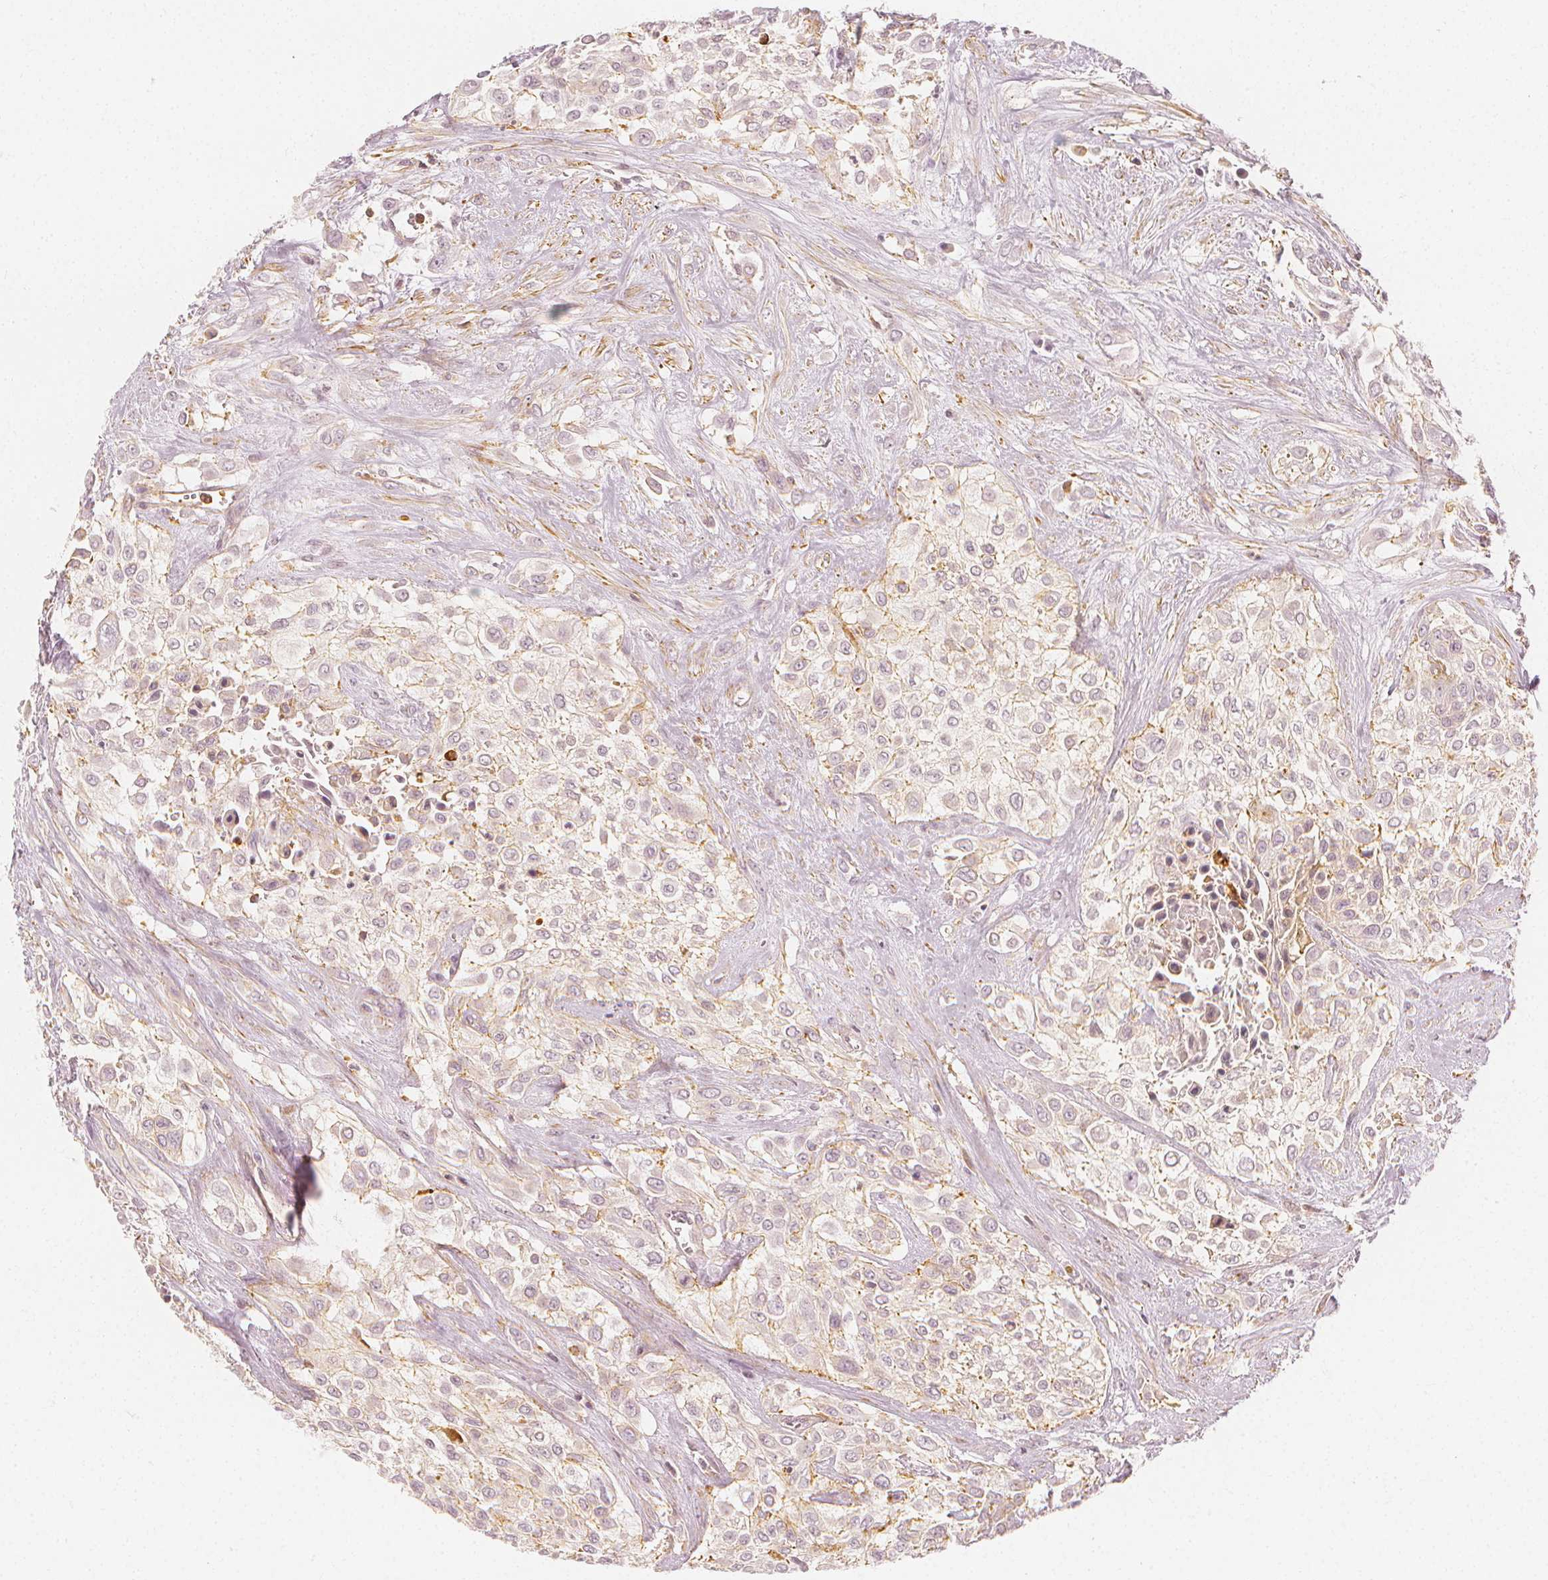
{"staining": {"intensity": "moderate", "quantity": "<25%", "location": "cytoplasmic/membranous"}, "tissue": "urothelial cancer", "cell_type": "Tumor cells", "image_type": "cancer", "snomed": [{"axis": "morphology", "description": "Urothelial carcinoma, High grade"}, {"axis": "topography", "description": "Urinary bladder"}], "caption": "This image demonstrates immunohistochemistry staining of human urothelial cancer, with low moderate cytoplasmic/membranous expression in approximately <25% of tumor cells.", "gene": "ARHGAP26", "patient": {"sex": "male", "age": 57}}